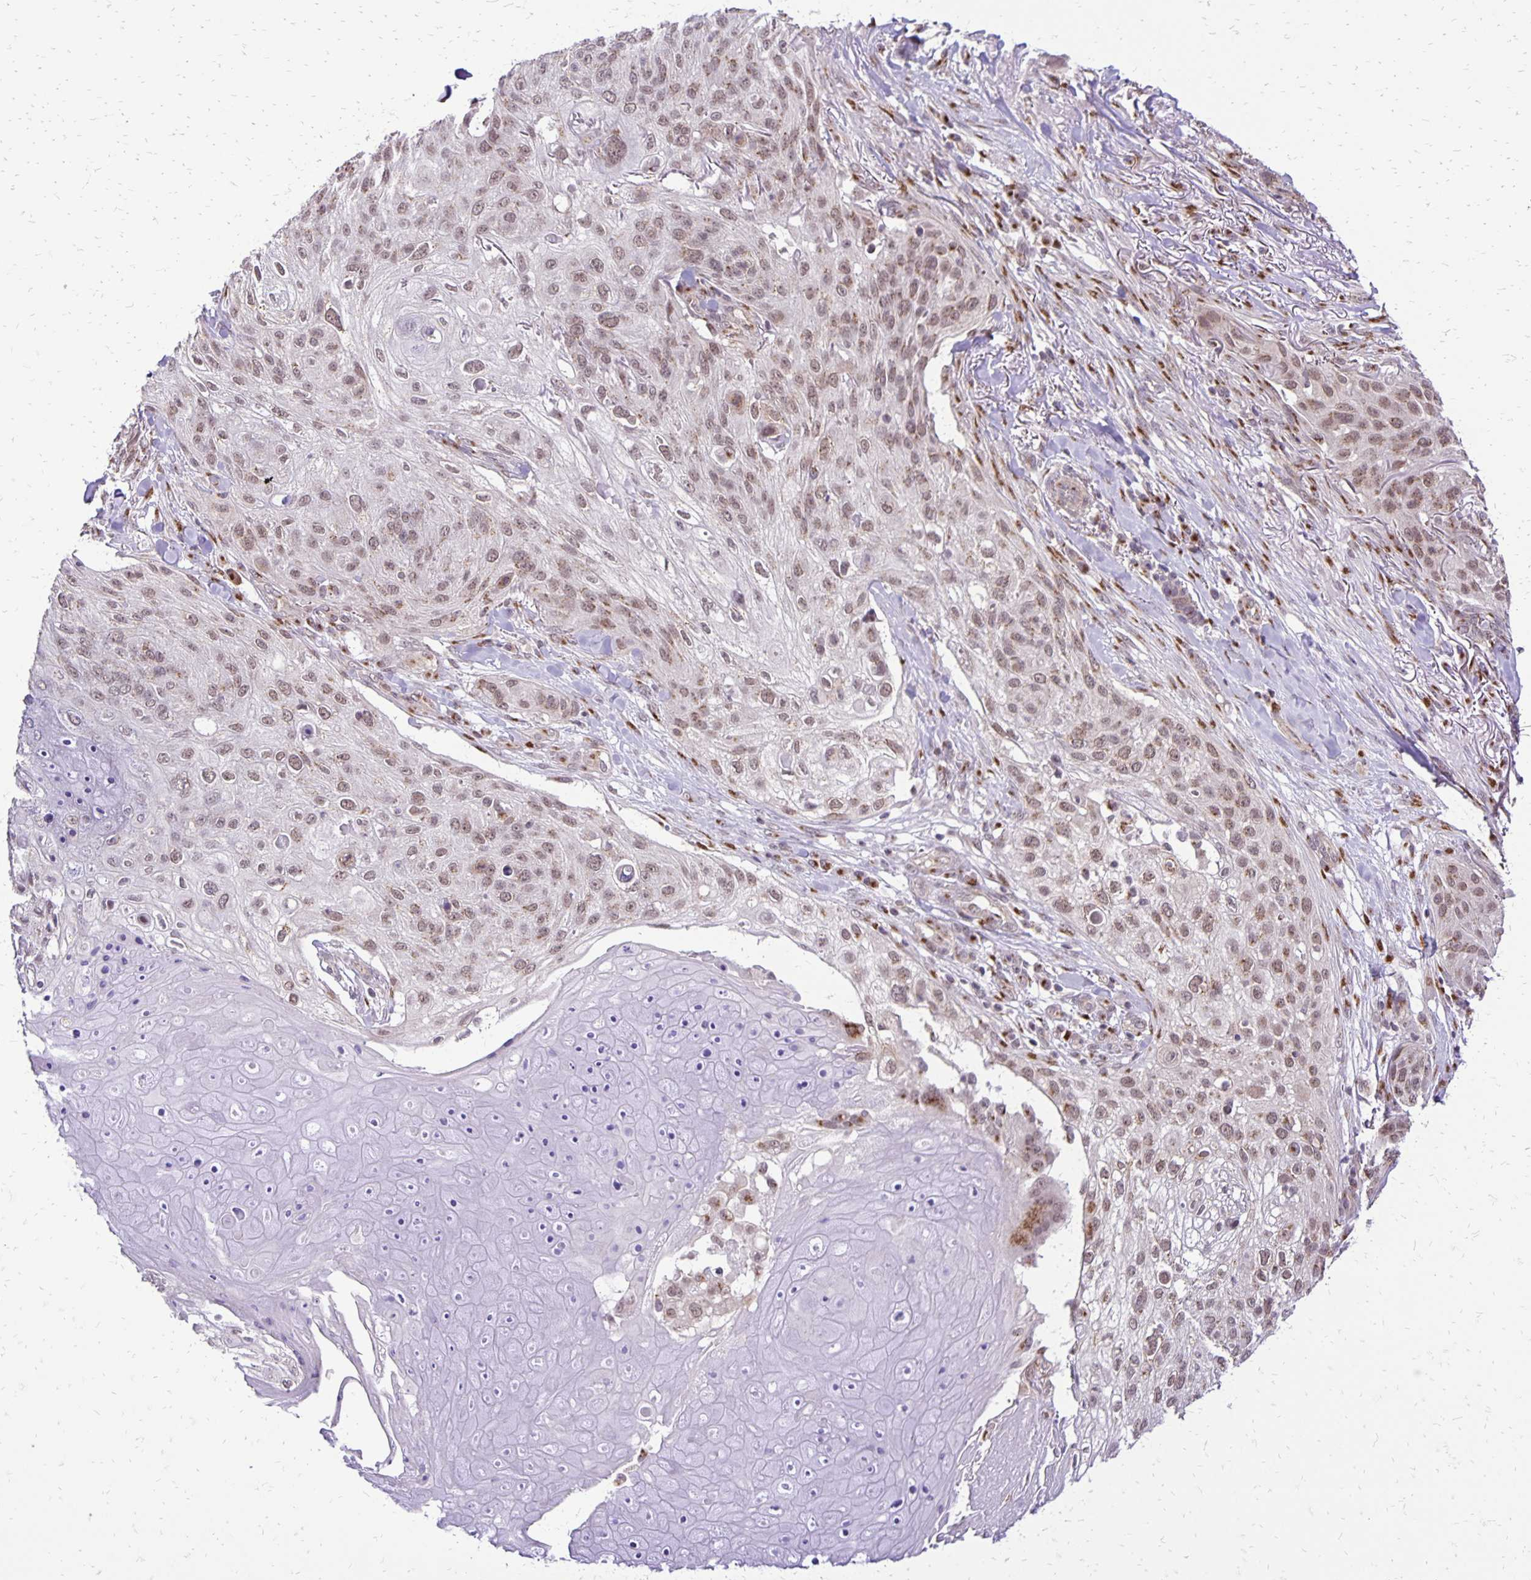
{"staining": {"intensity": "weak", "quantity": "25%-75%", "location": "cytoplasmic/membranous,nuclear"}, "tissue": "skin cancer", "cell_type": "Tumor cells", "image_type": "cancer", "snomed": [{"axis": "morphology", "description": "Squamous cell carcinoma, NOS"}, {"axis": "topography", "description": "Skin"}], "caption": "Approximately 25%-75% of tumor cells in skin squamous cell carcinoma reveal weak cytoplasmic/membranous and nuclear protein positivity as visualized by brown immunohistochemical staining.", "gene": "GOLGA5", "patient": {"sex": "female", "age": 87}}